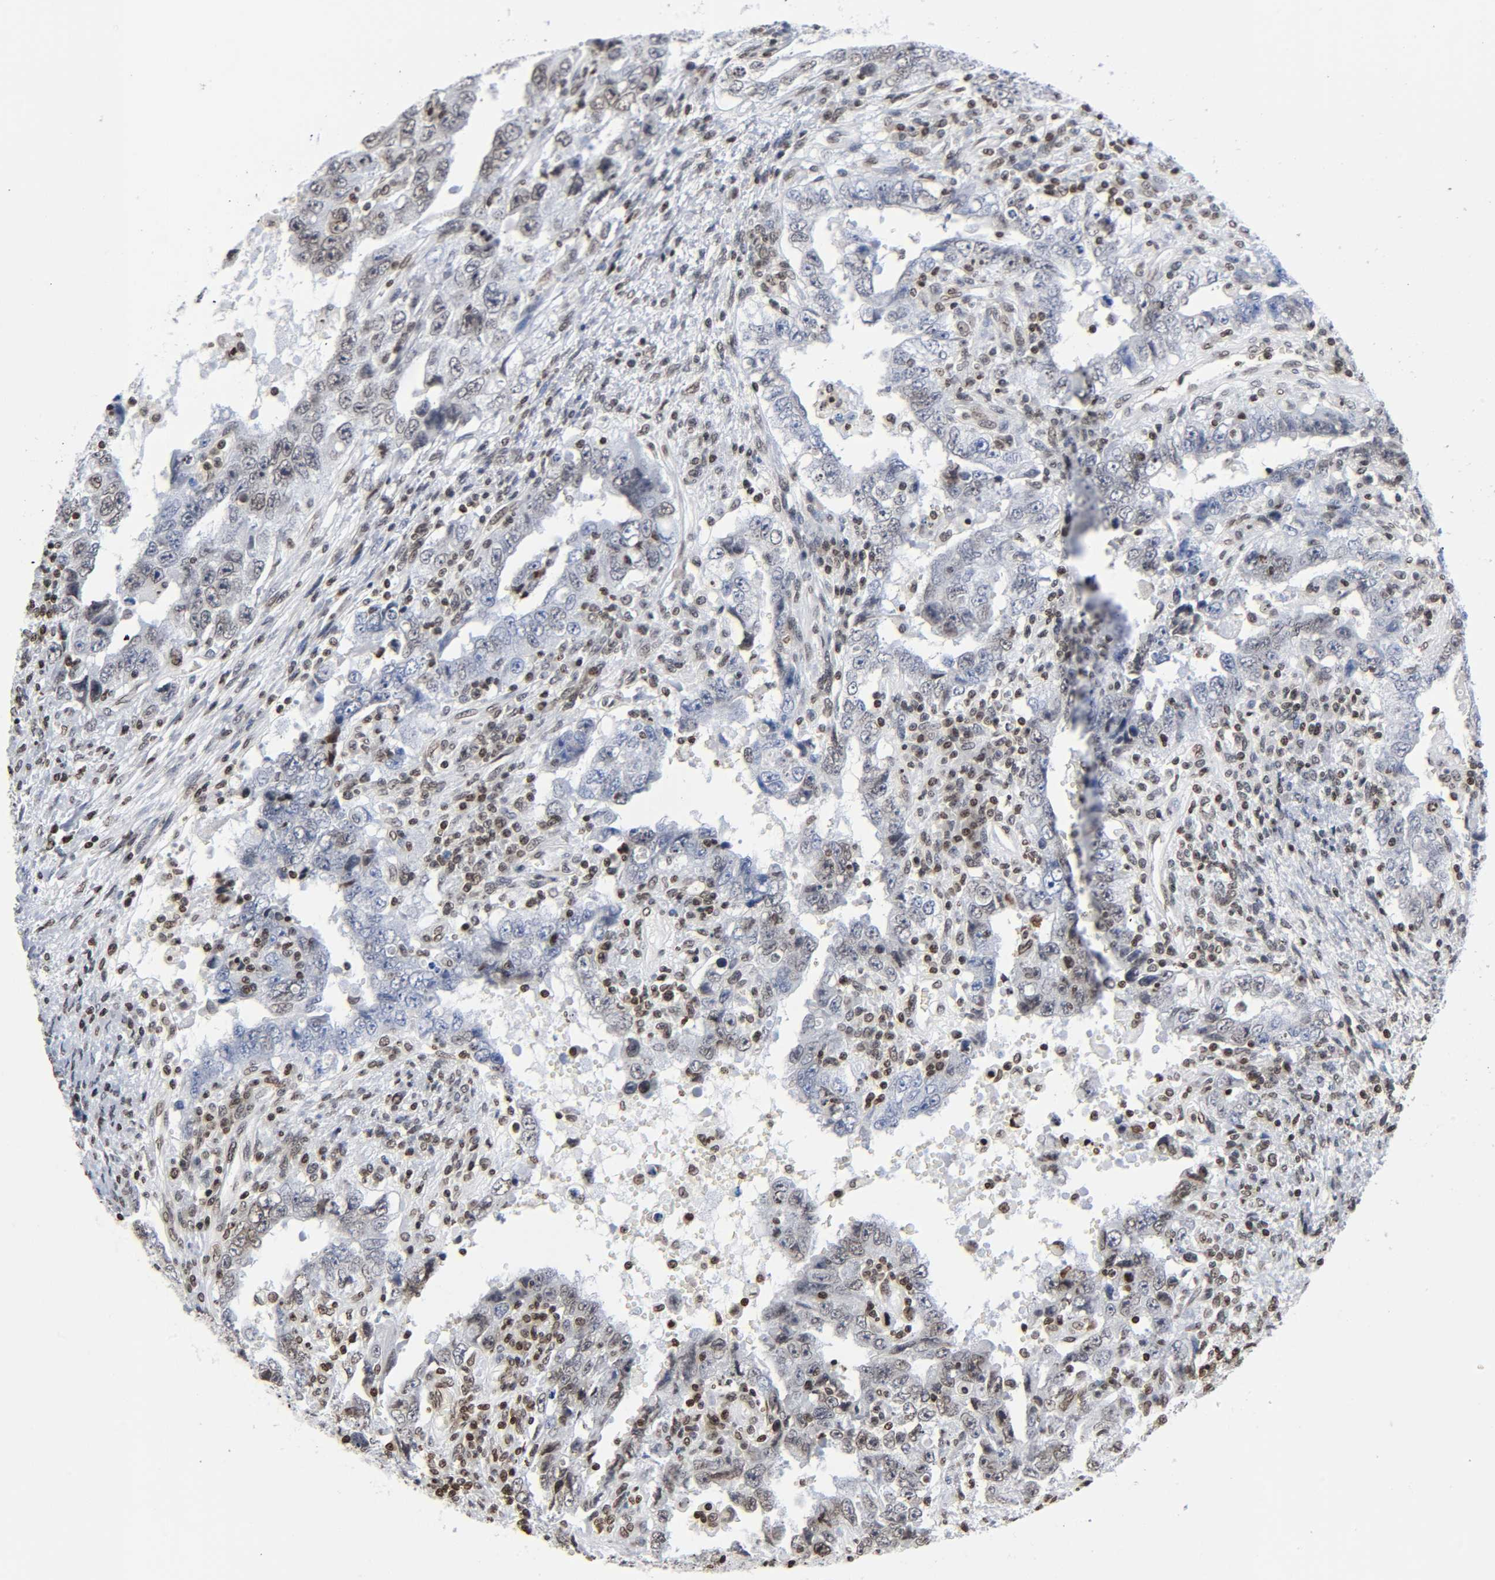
{"staining": {"intensity": "moderate", "quantity": "<25%", "location": "nuclear"}, "tissue": "testis cancer", "cell_type": "Tumor cells", "image_type": "cancer", "snomed": [{"axis": "morphology", "description": "Carcinoma, Embryonal, NOS"}, {"axis": "topography", "description": "Testis"}], "caption": "This is an image of immunohistochemistry (IHC) staining of testis cancer, which shows moderate expression in the nuclear of tumor cells.", "gene": "HOXA6", "patient": {"sex": "male", "age": 26}}